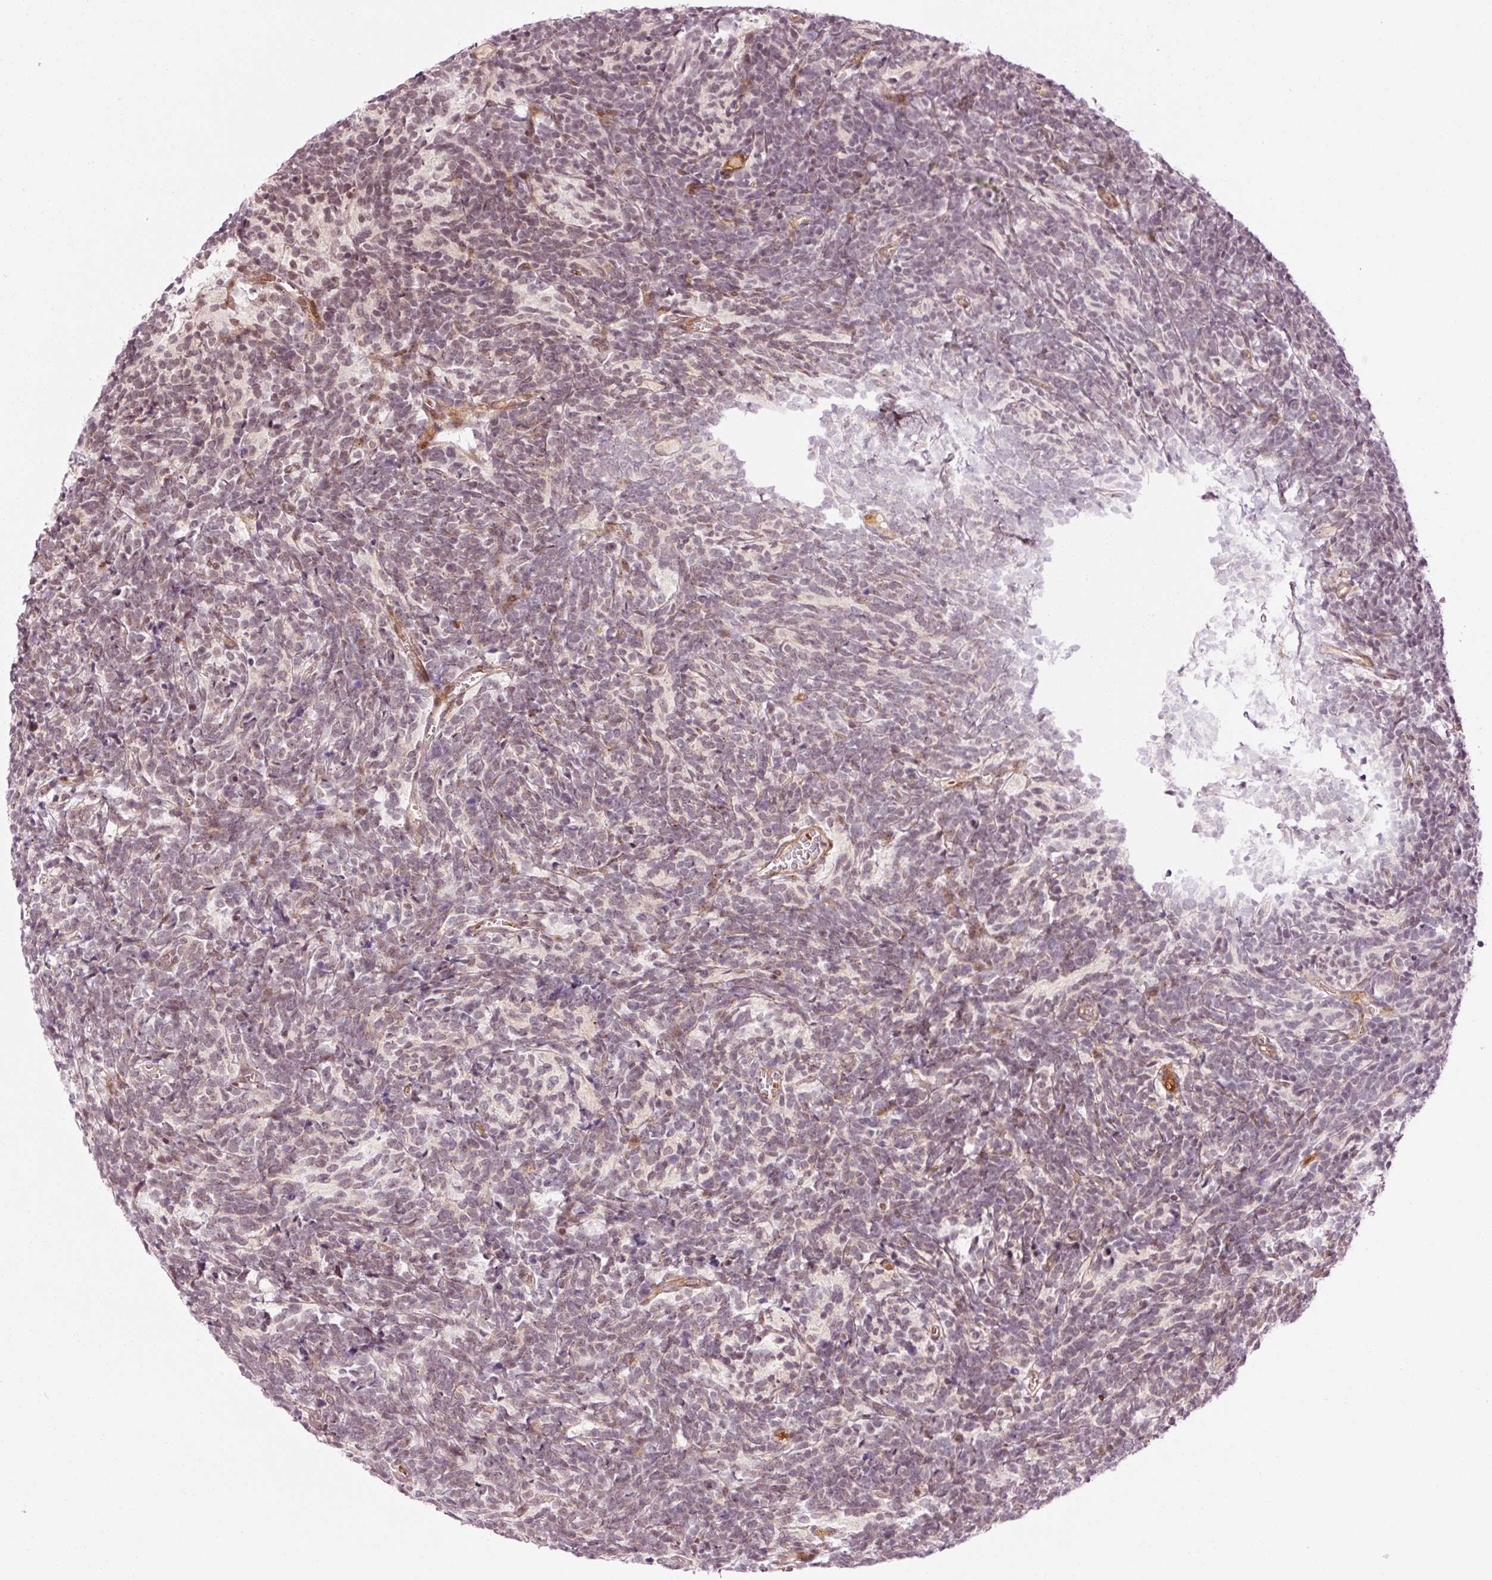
{"staining": {"intensity": "weak", "quantity": "<25%", "location": "nuclear"}, "tissue": "glioma", "cell_type": "Tumor cells", "image_type": "cancer", "snomed": [{"axis": "morphology", "description": "Glioma, malignant, Low grade"}, {"axis": "topography", "description": "Brain"}], "caption": "This histopathology image is of malignant glioma (low-grade) stained with immunohistochemistry to label a protein in brown with the nuclei are counter-stained blue. There is no expression in tumor cells.", "gene": "ANKRD20A1", "patient": {"sex": "female", "age": 1}}